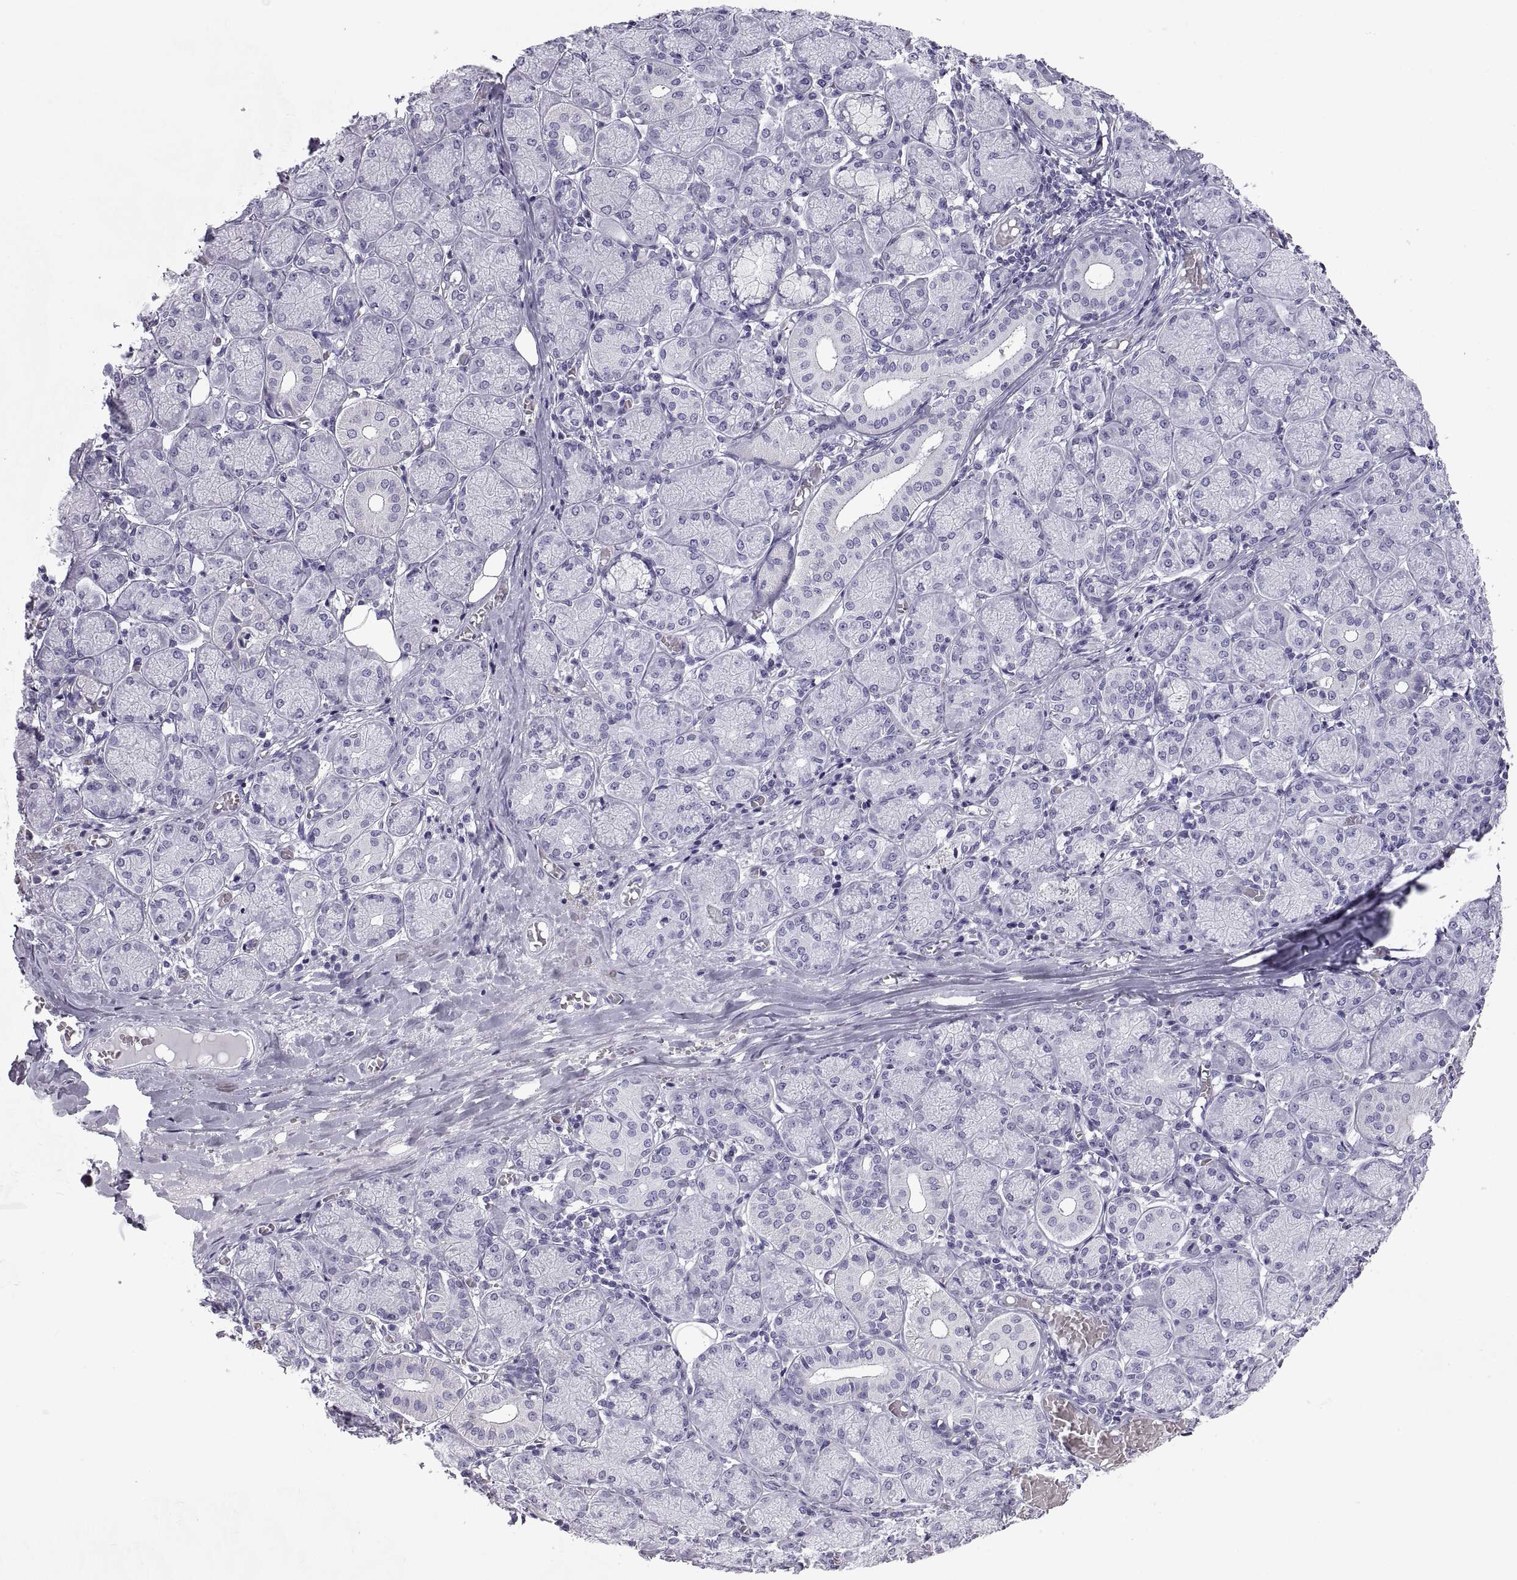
{"staining": {"intensity": "negative", "quantity": "none", "location": "none"}, "tissue": "salivary gland", "cell_type": "Glandular cells", "image_type": "normal", "snomed": [{"axis": "morphology", "description": "Normal tissue, NOS"}, {"axis": "topography", "description": "Salivary gland"}, {"axis": "topography", "description": "Peripheral nerve tissue"}], "caption": "This is an IHC histopathology image of unremarkable human salivary gland. There is no staining in glandular cells.", "gene": "RLBP1", "patient": {"sex": "female", "age": 24}}